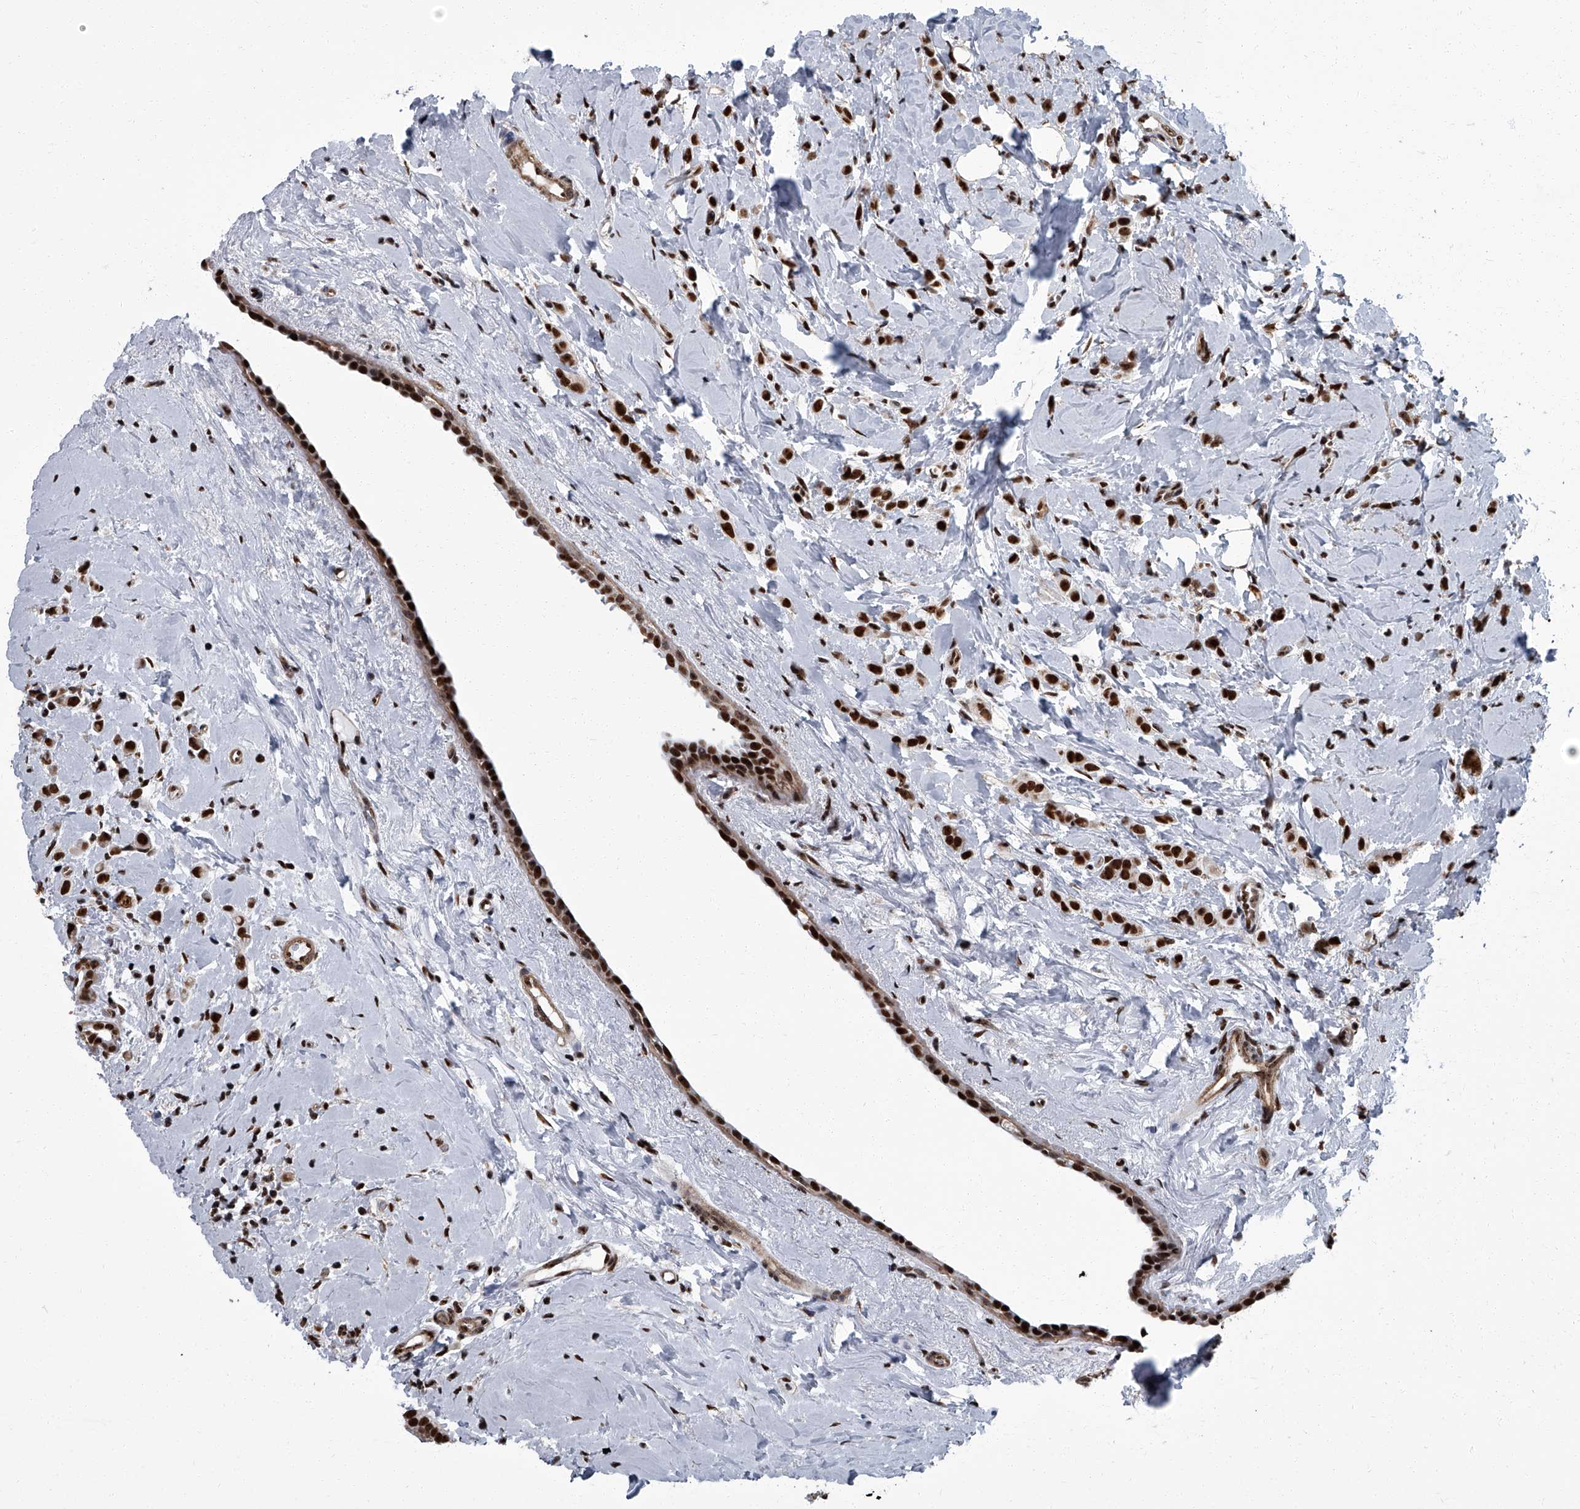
{"staining": {"intensity": "strong", "quantity": ">75%", "location": "nuclear"}, "tissue": "breast cancer", "cell_type": "Tumor cells", "image_type": "cancer", "snomed": [{"axis": "morphology", "description": "Lobular carcinoma"}, {"axis": "topography", "description": "Breast"}], "caption": "Lobular carcinoma (breast) was stained to show a protein in brown. There is high levels of strong nuclear expression in approximately >75% of tumor cells.", "gene": "ZNF518B", "patient": {"sex": "female", "age": 47}}